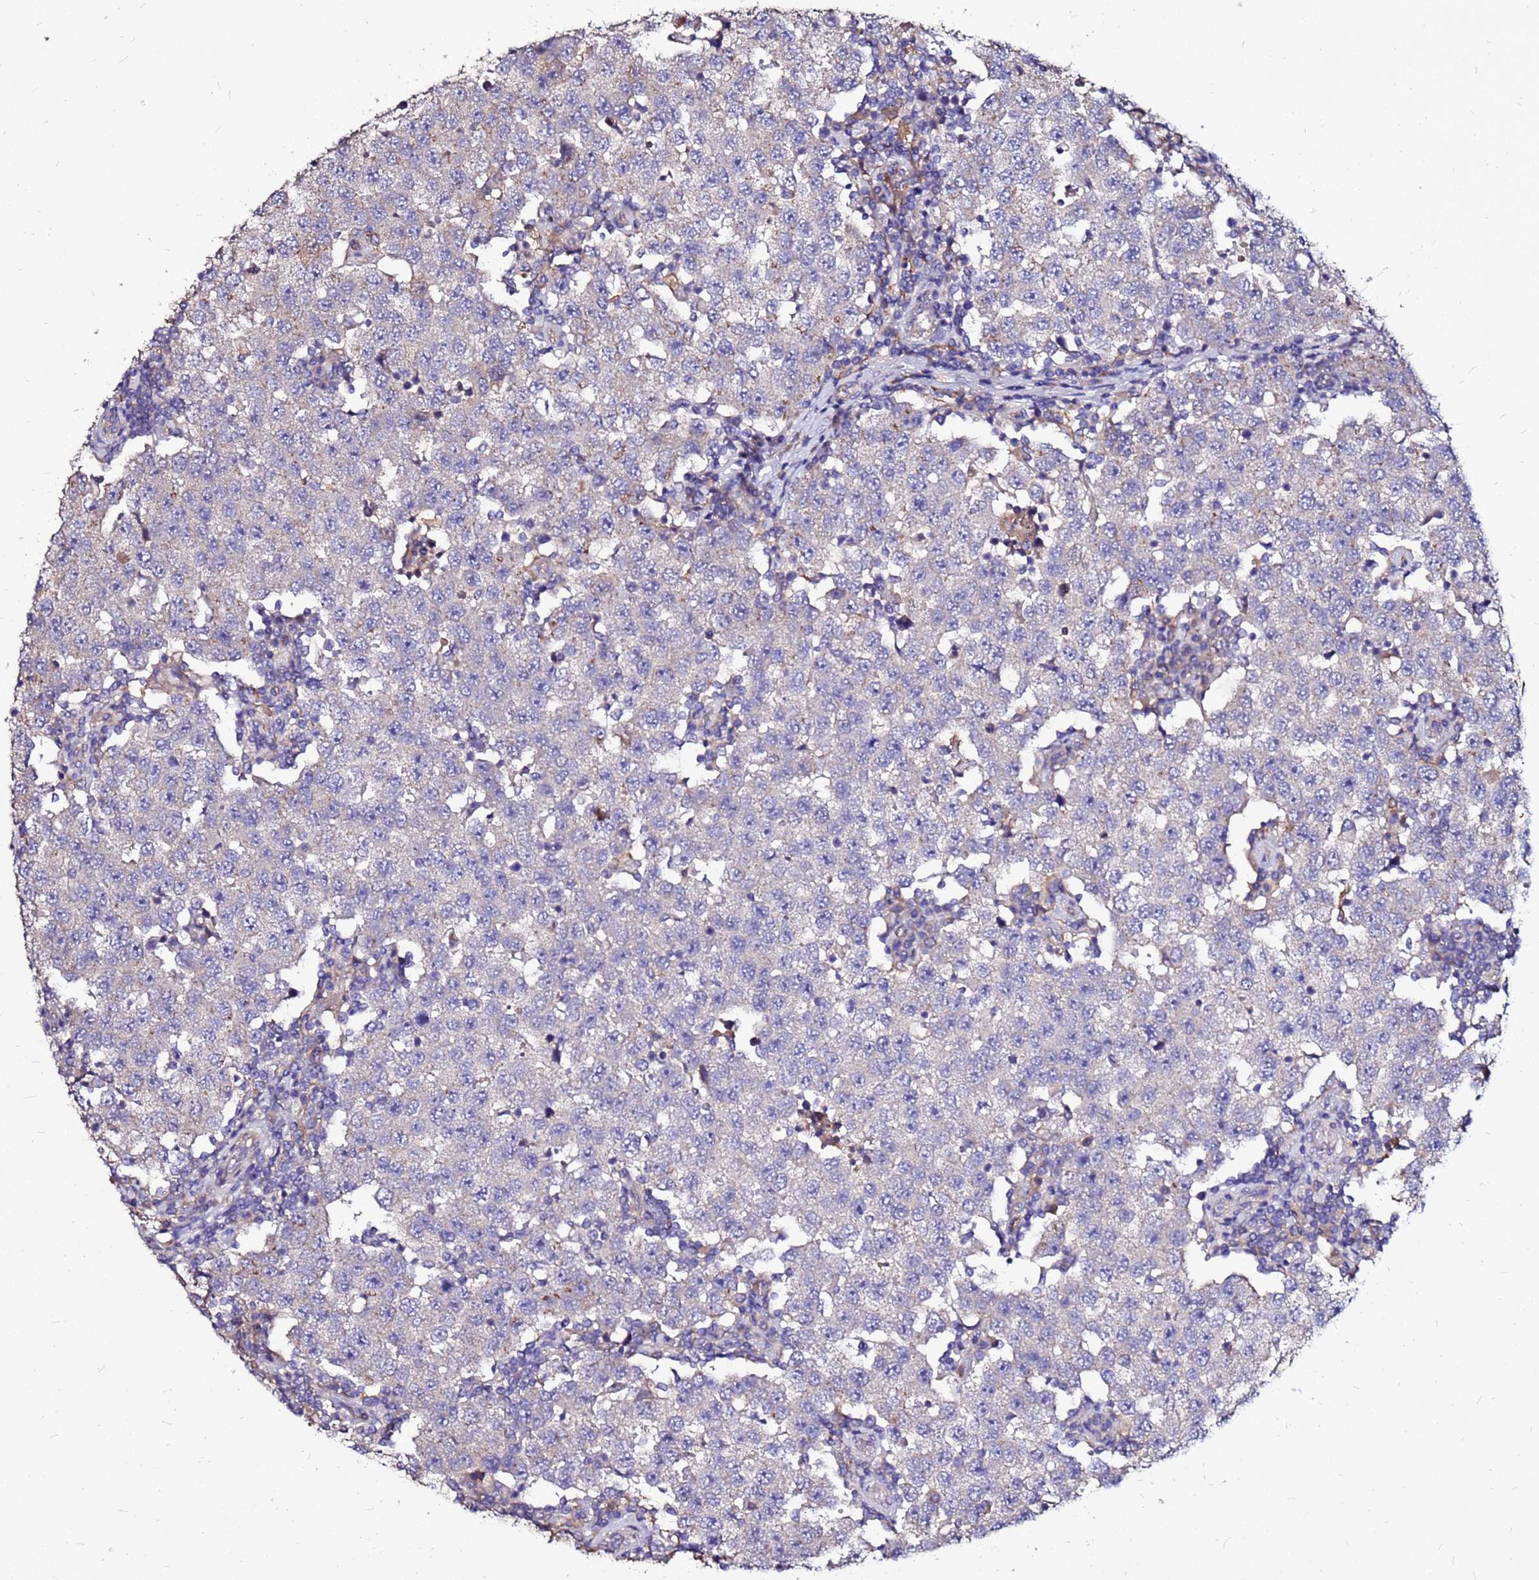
{"staining": {"intensity": "negative", "quantity": "none", "location": "none"}, "tissue": "testis cancer", "cell_type": "Tumor cells", "image_type": "cancer", "snomed": [{"axis": "morphology", "description": "Seminoma, NOS"}, {"axis": "topography", "description": "Testis"}], "caption": "There is no significant expression in tumor cells of testis cancer.", "gene": "ARHGEF5", "patient": {"sex": "male", "age": 34}}